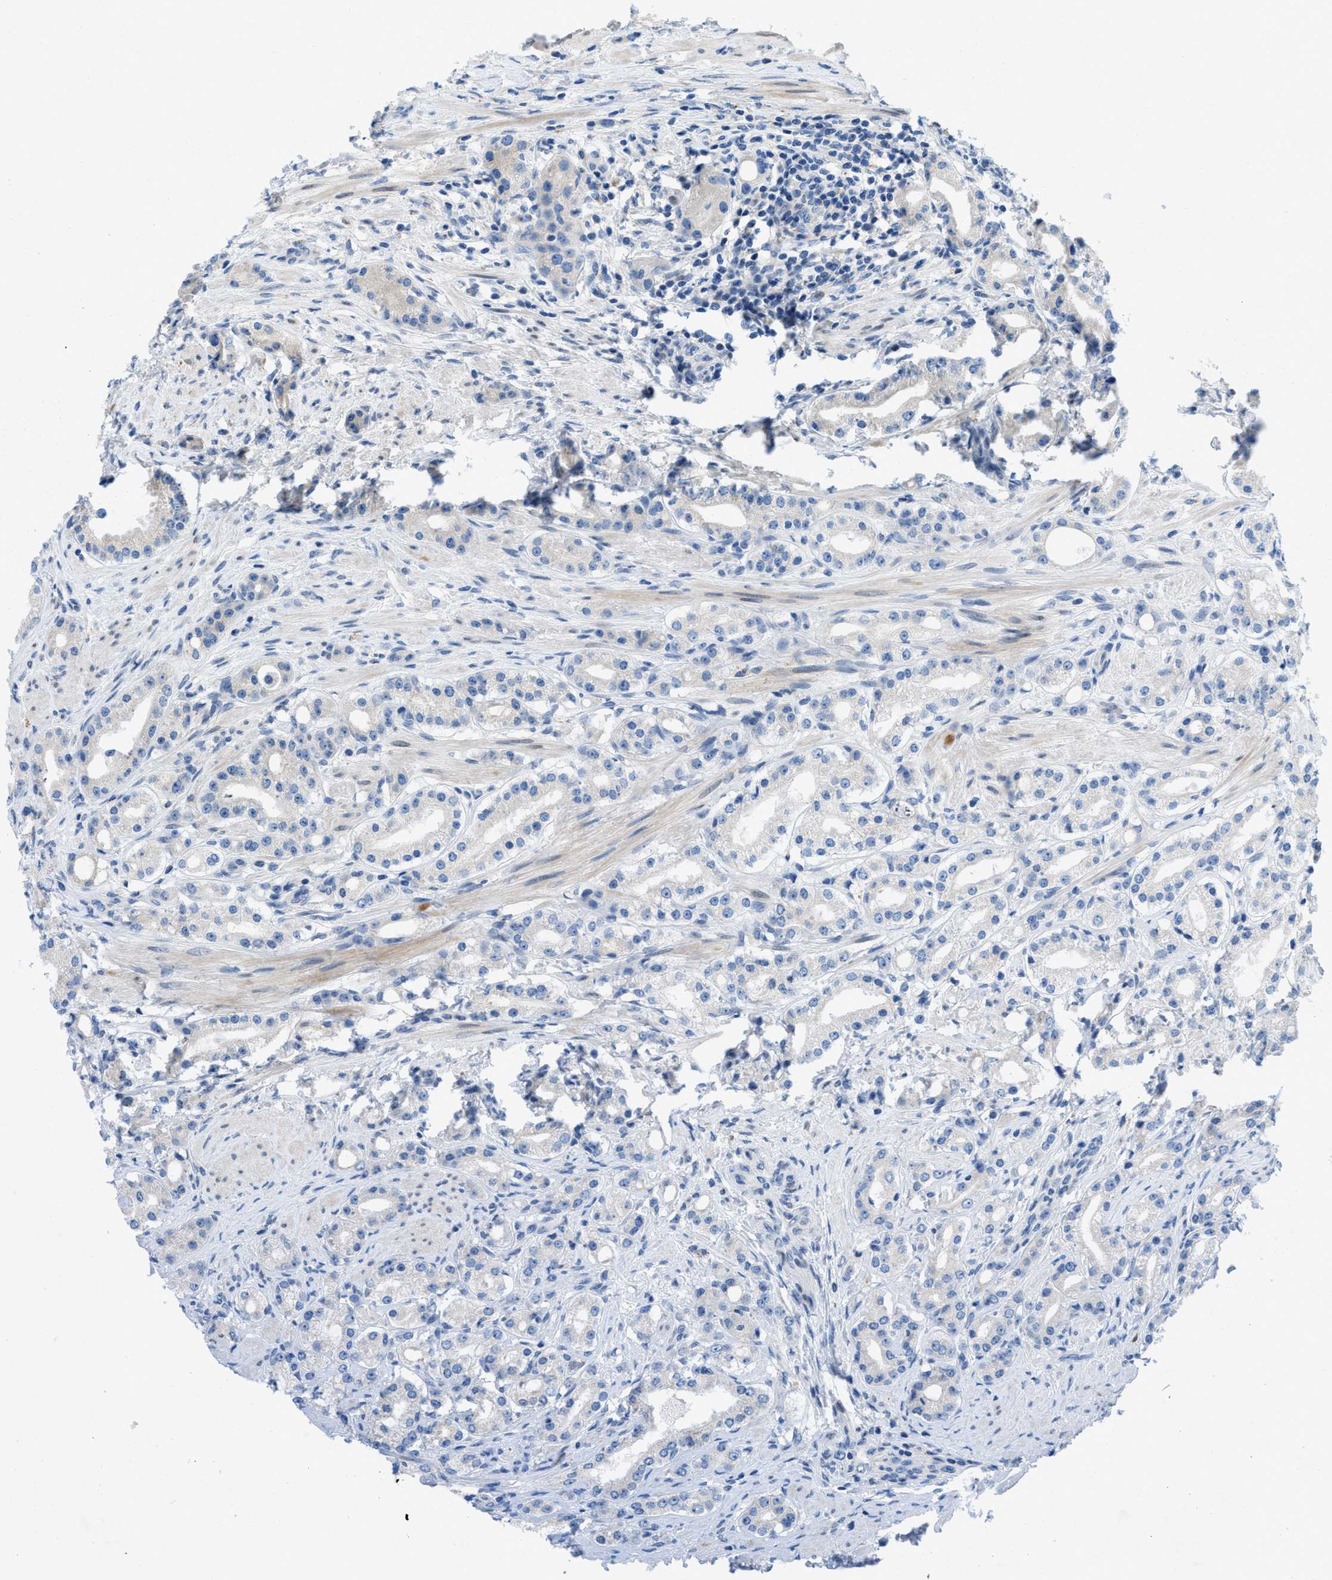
{"staining": {"intensity": "negative", "quantity": "none", "location": "none"}, "tissue": "prostate cancer", "cell_type": "Tumor cells", "image_type": "cancer", "snomed": [{"axis": "morphology", "description": "Adenocarcinoma, Low grade"}, {"axis": "topography", "description": "Prostate"}], "caption": "A high-resolution histopathology image shows immunohistochemistry staining of low-grade adenocarcinoma (prostate), which shows no significant staining in tumor cells.", "gene": "TMEM248", "patient": {"sex": "male", "age": 63}}